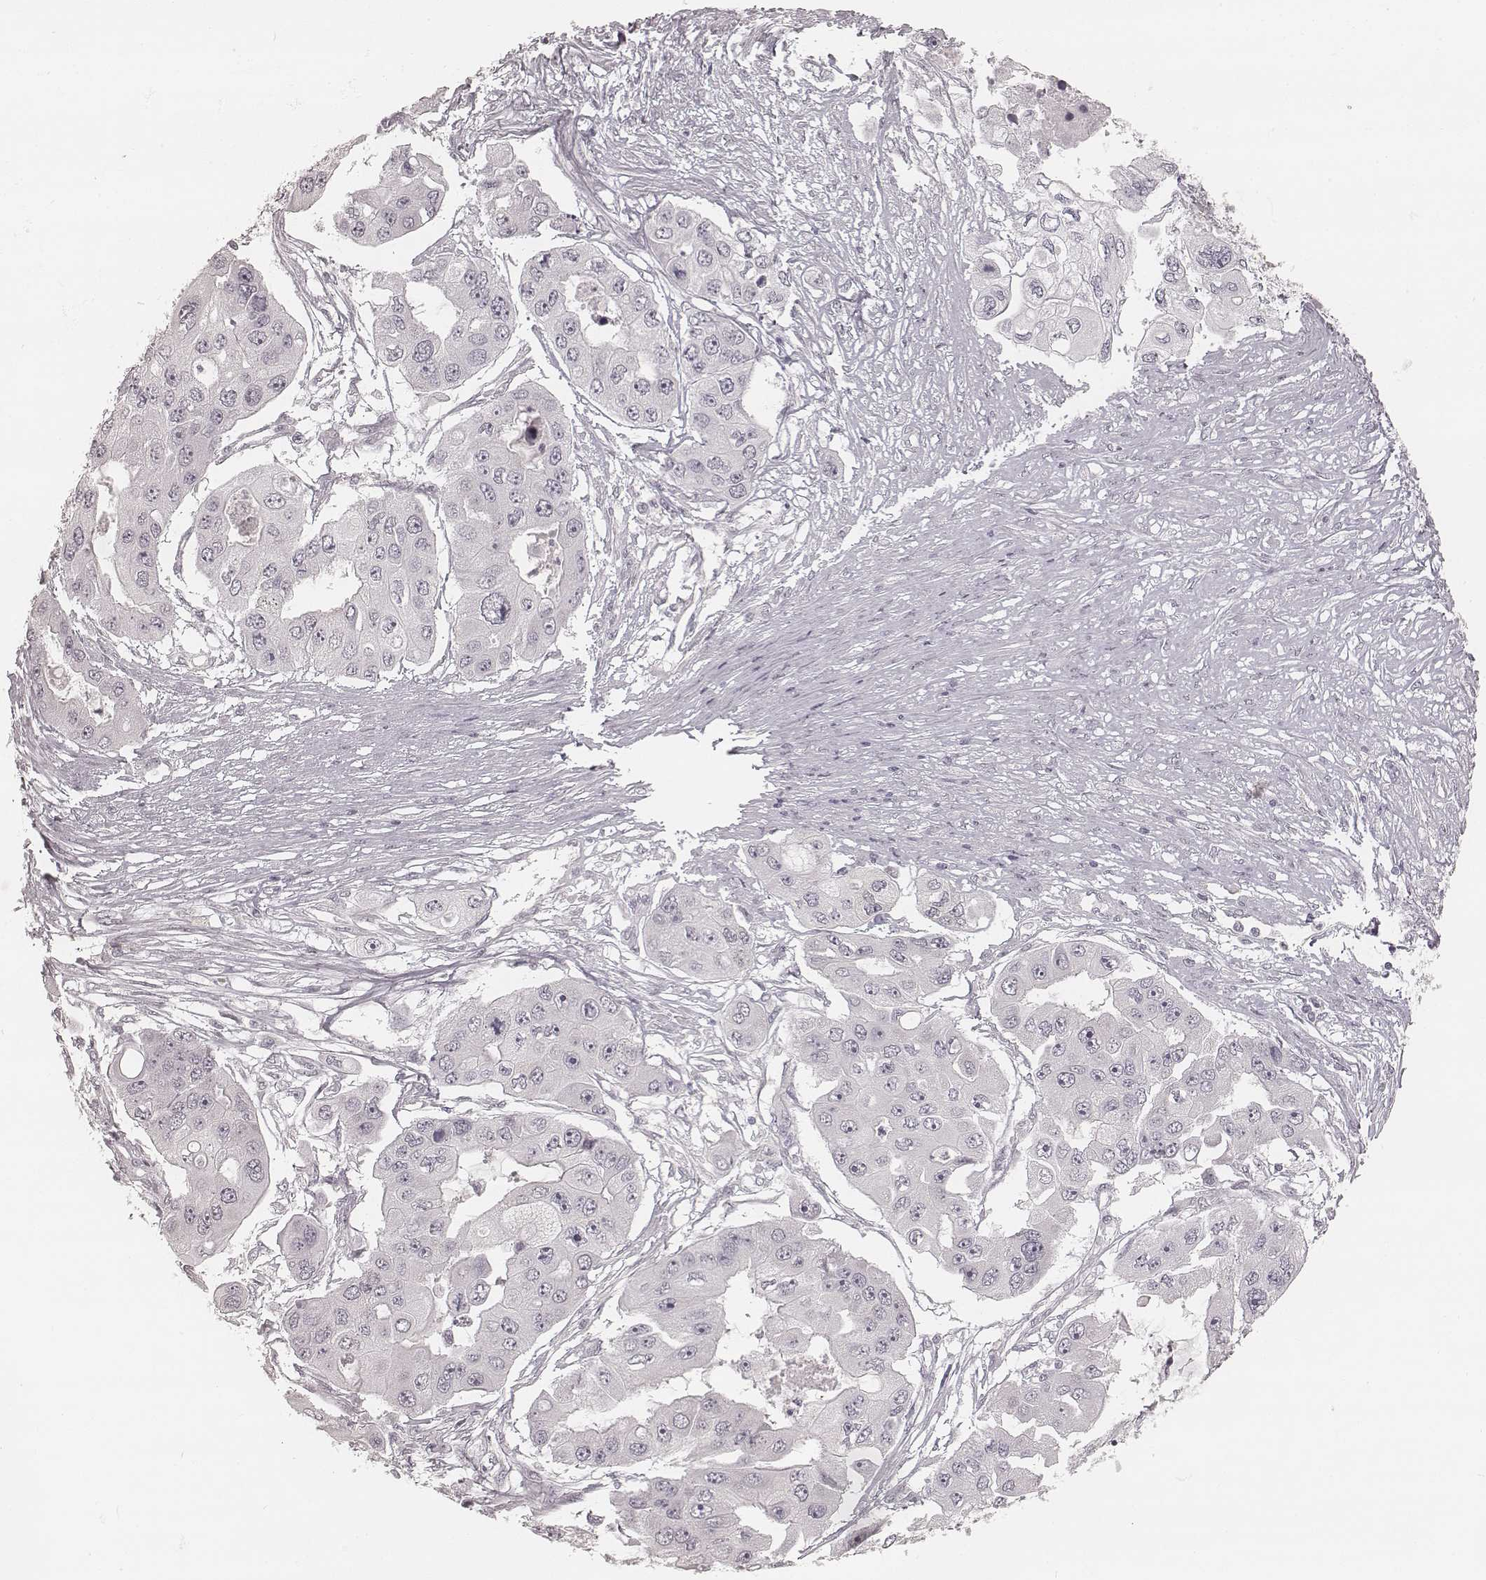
{"staining": {"intensity": "negative", "quantity": "none", "location": "none"}, "tissue": "ovarian cancer", "cell_type": "Tumor cells", "image_type": "cancer", "snomed": [{"axis": "morphology", "description": "Cystadenocarcinoma, serous, NOS"}, {"axis": "topography", "description": "Ovary"}], "caption": "Tumor cells show no significant positivity in ovarian serous cystadenocarcinoma. (DAB (3,3'-diaminobenzidine) immunohistochemistry visualized using brightfield microscopy, high magnification).", "gene": "ACACB", "patient": {"sex": "female", "age": 56}}